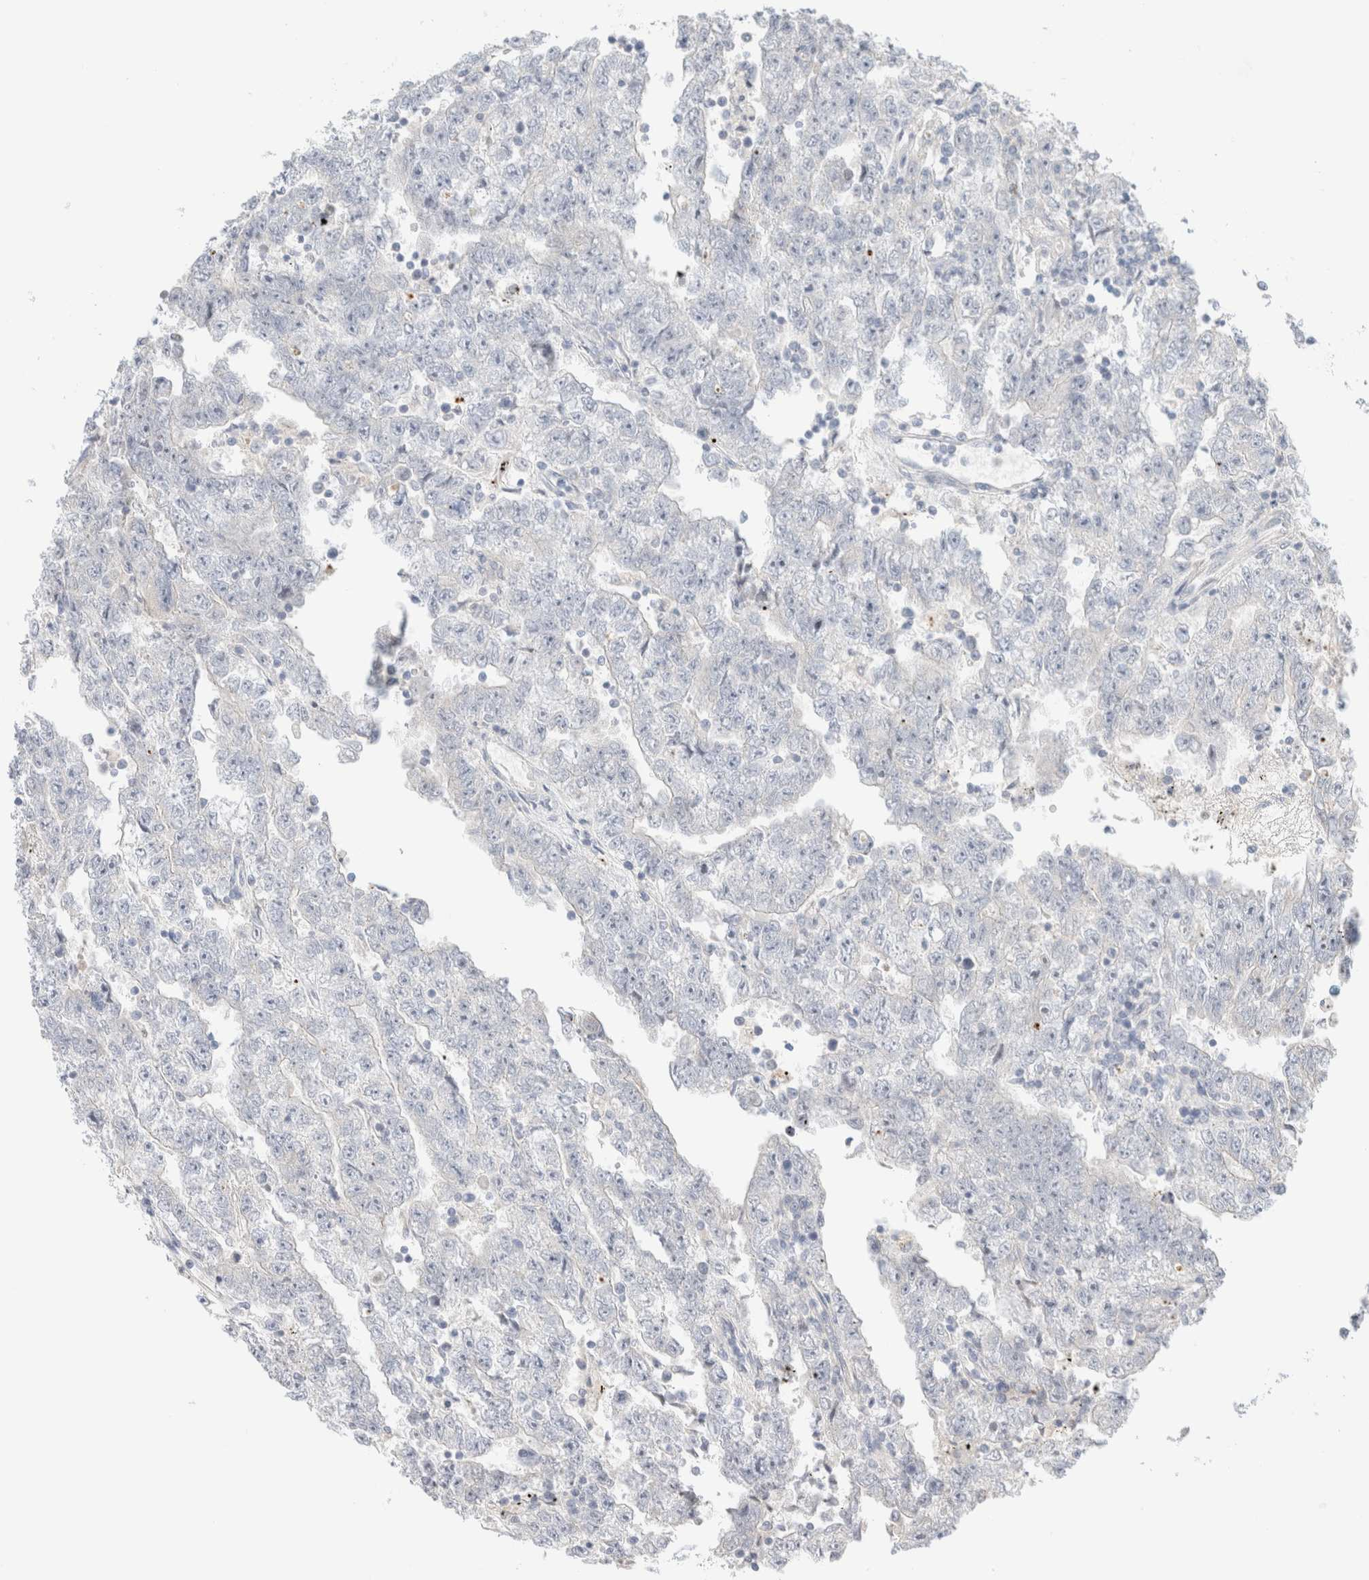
{"staining": {"intensity": "negative", "quantity": "none", "location": "none"}, "tissue": "testis cancer", "cell_type": "Tumor cells", "image_type": "cancer", "snomed": [{"axis": "morphology", "description": "Carcinoma, Embryonal, NOS"}, {"axis": "topography", "description": "Testis"}], "caption": "High power microscopy histopathology image of an immunohistochemistry micrograph of embryonal carcinoma (testis), revealing no significant expression in tumor cells.", "gene": "HEXD", "patient": {"sex": "male", "age": 25}}